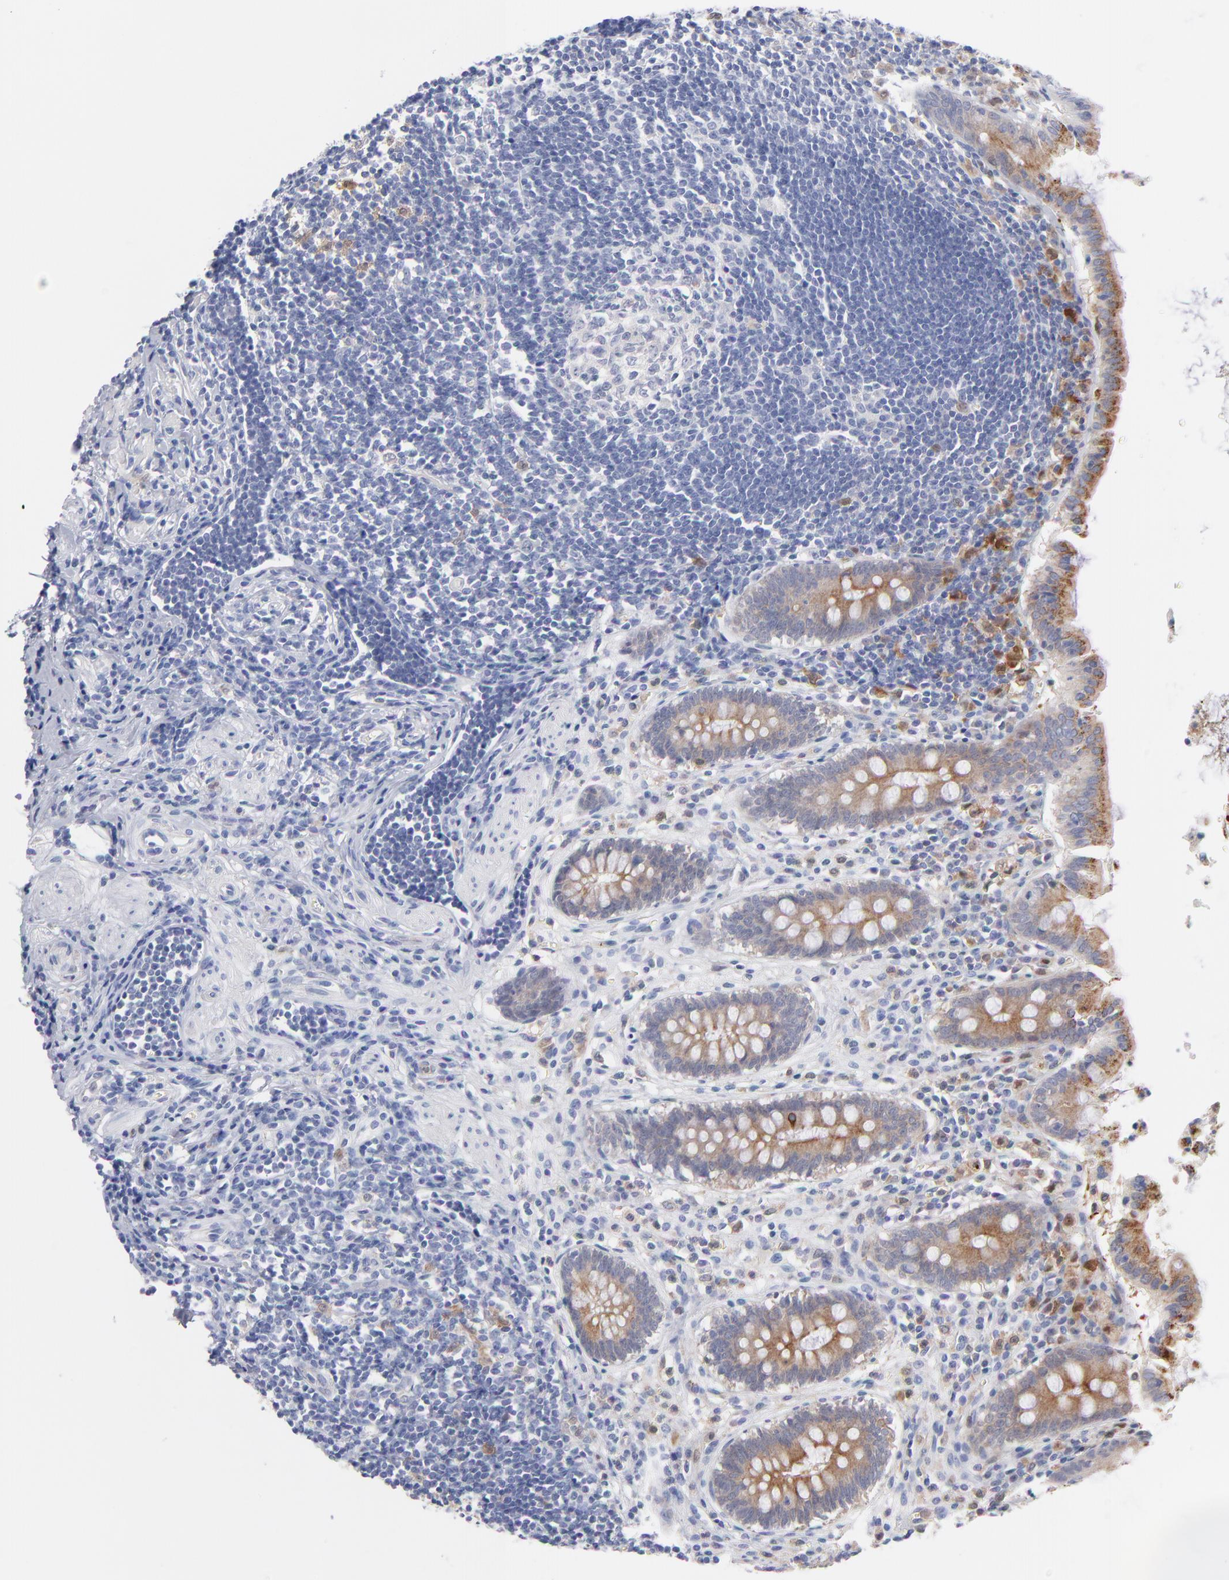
{"staining": {"intensity": "weak", "quantity": ">75%", "location": "cytoplasmic/membranous"}, "tissue": "appendix", "cell_type": "Glandular cells", "image_type": "normal", "snomed": [{"axis": "morphology", "description": "Normal tissue, NOS"}, {"axis": "topography", "description": "Appendix"}], "caption": "DAB immunohistochemical staining of normal appendix displays weak cytoplasmic/membranous protein positivity in approximately >75% of glandular cells.", "gene": "BID", "patient": {"sex": "female", "age": 50}}